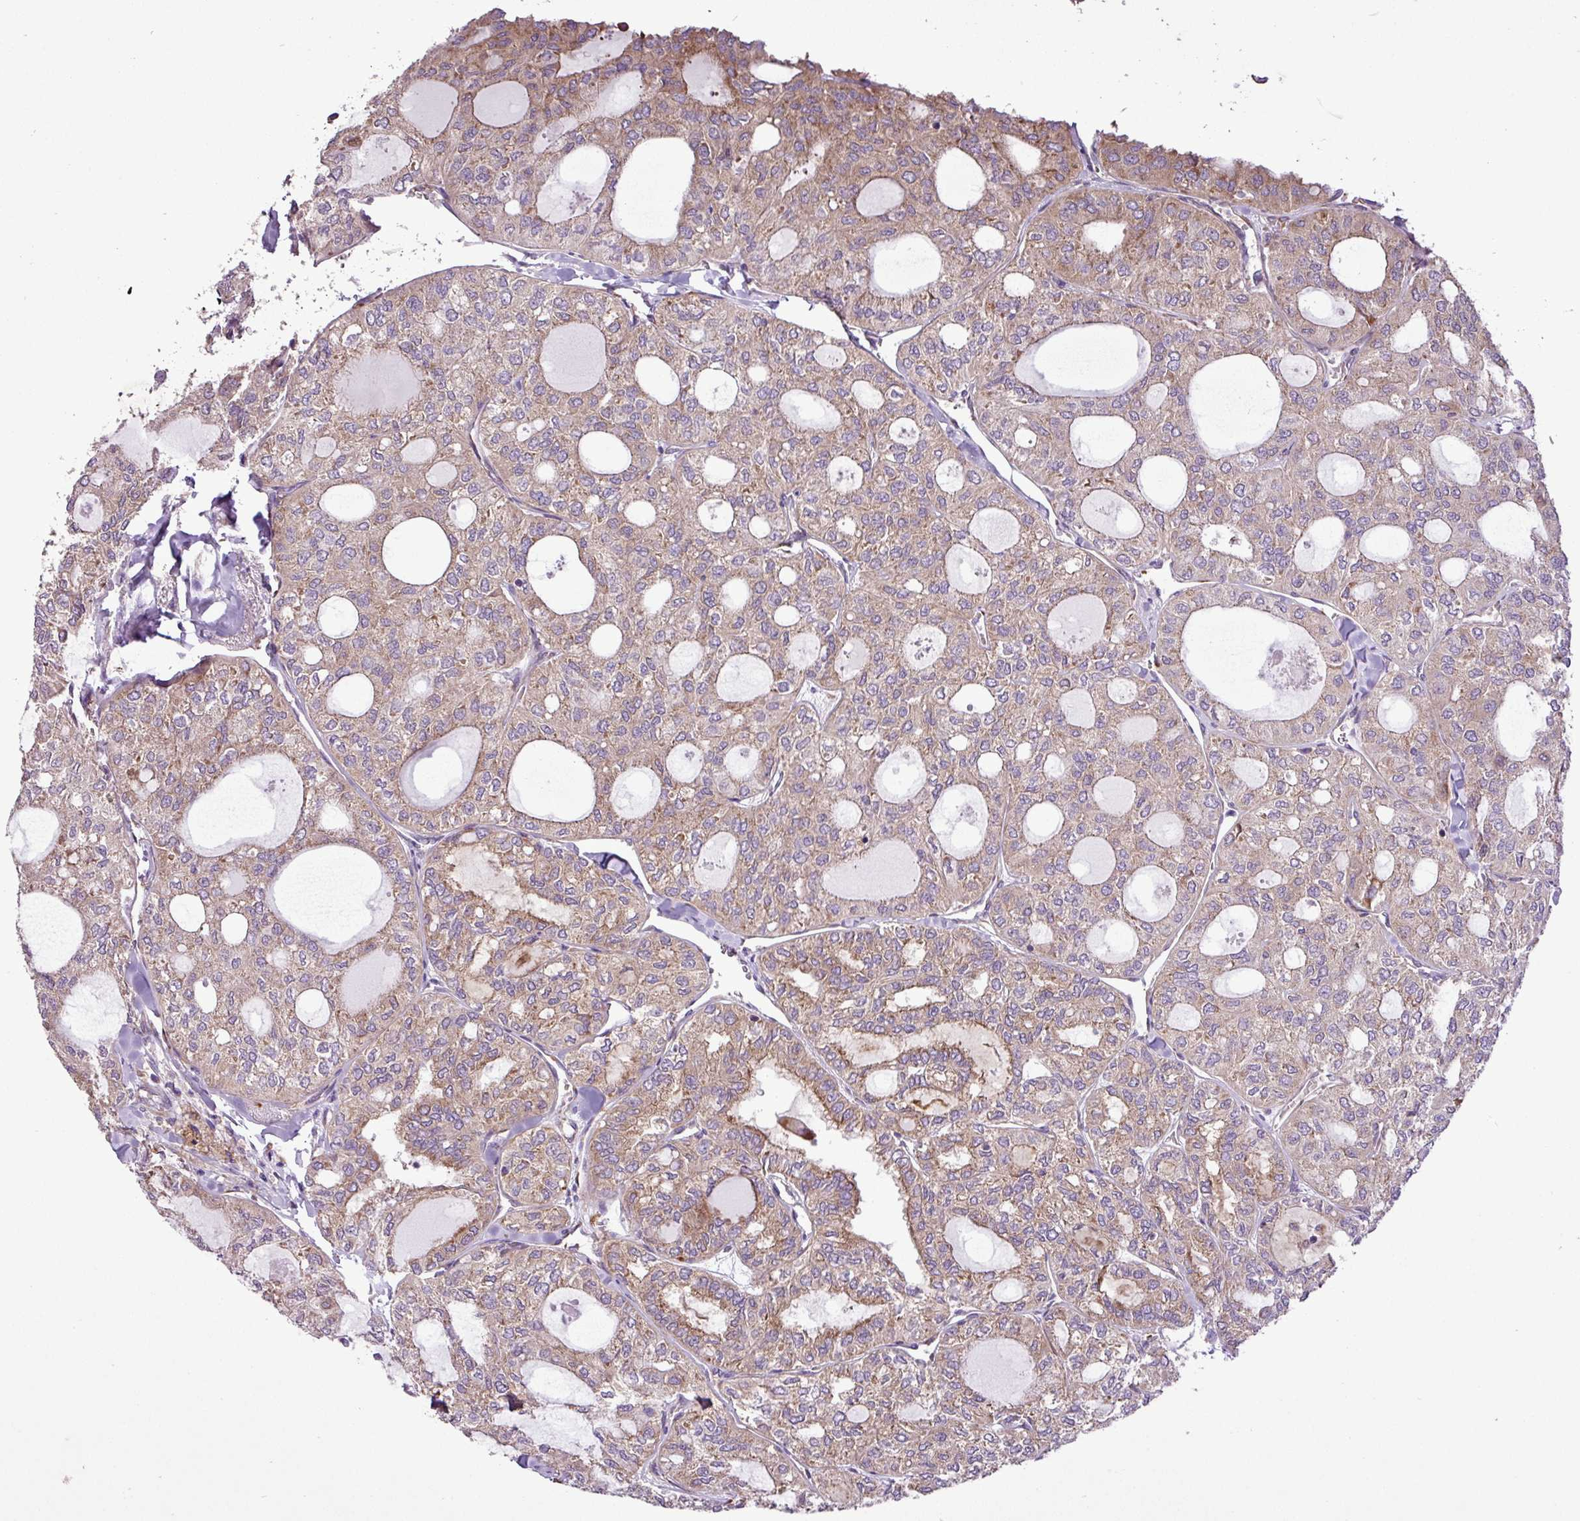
{"staining": {"intensity": "moderate", "quantity": ">75%", "location": "cytoplasmic/membranous"}, "tissue": "thyroid cancer", "cell_type": "Tumor cells", "image_type": "cancer", "snomed": [{"axis": "morphology", "description": "Follicular adenoma carcinoma, NOS"}, {"axis": "topography", "description": "Thyroid gland"}], "caption": "Thyroid follicular adenoma carcinoma stained with a brown dye demonstrates moderate cytoplasmic/membranous positive expression in approximately >75% of tumor cells.", "gene": "RPL13", "patient": {"sex": "male", "age": 75}}